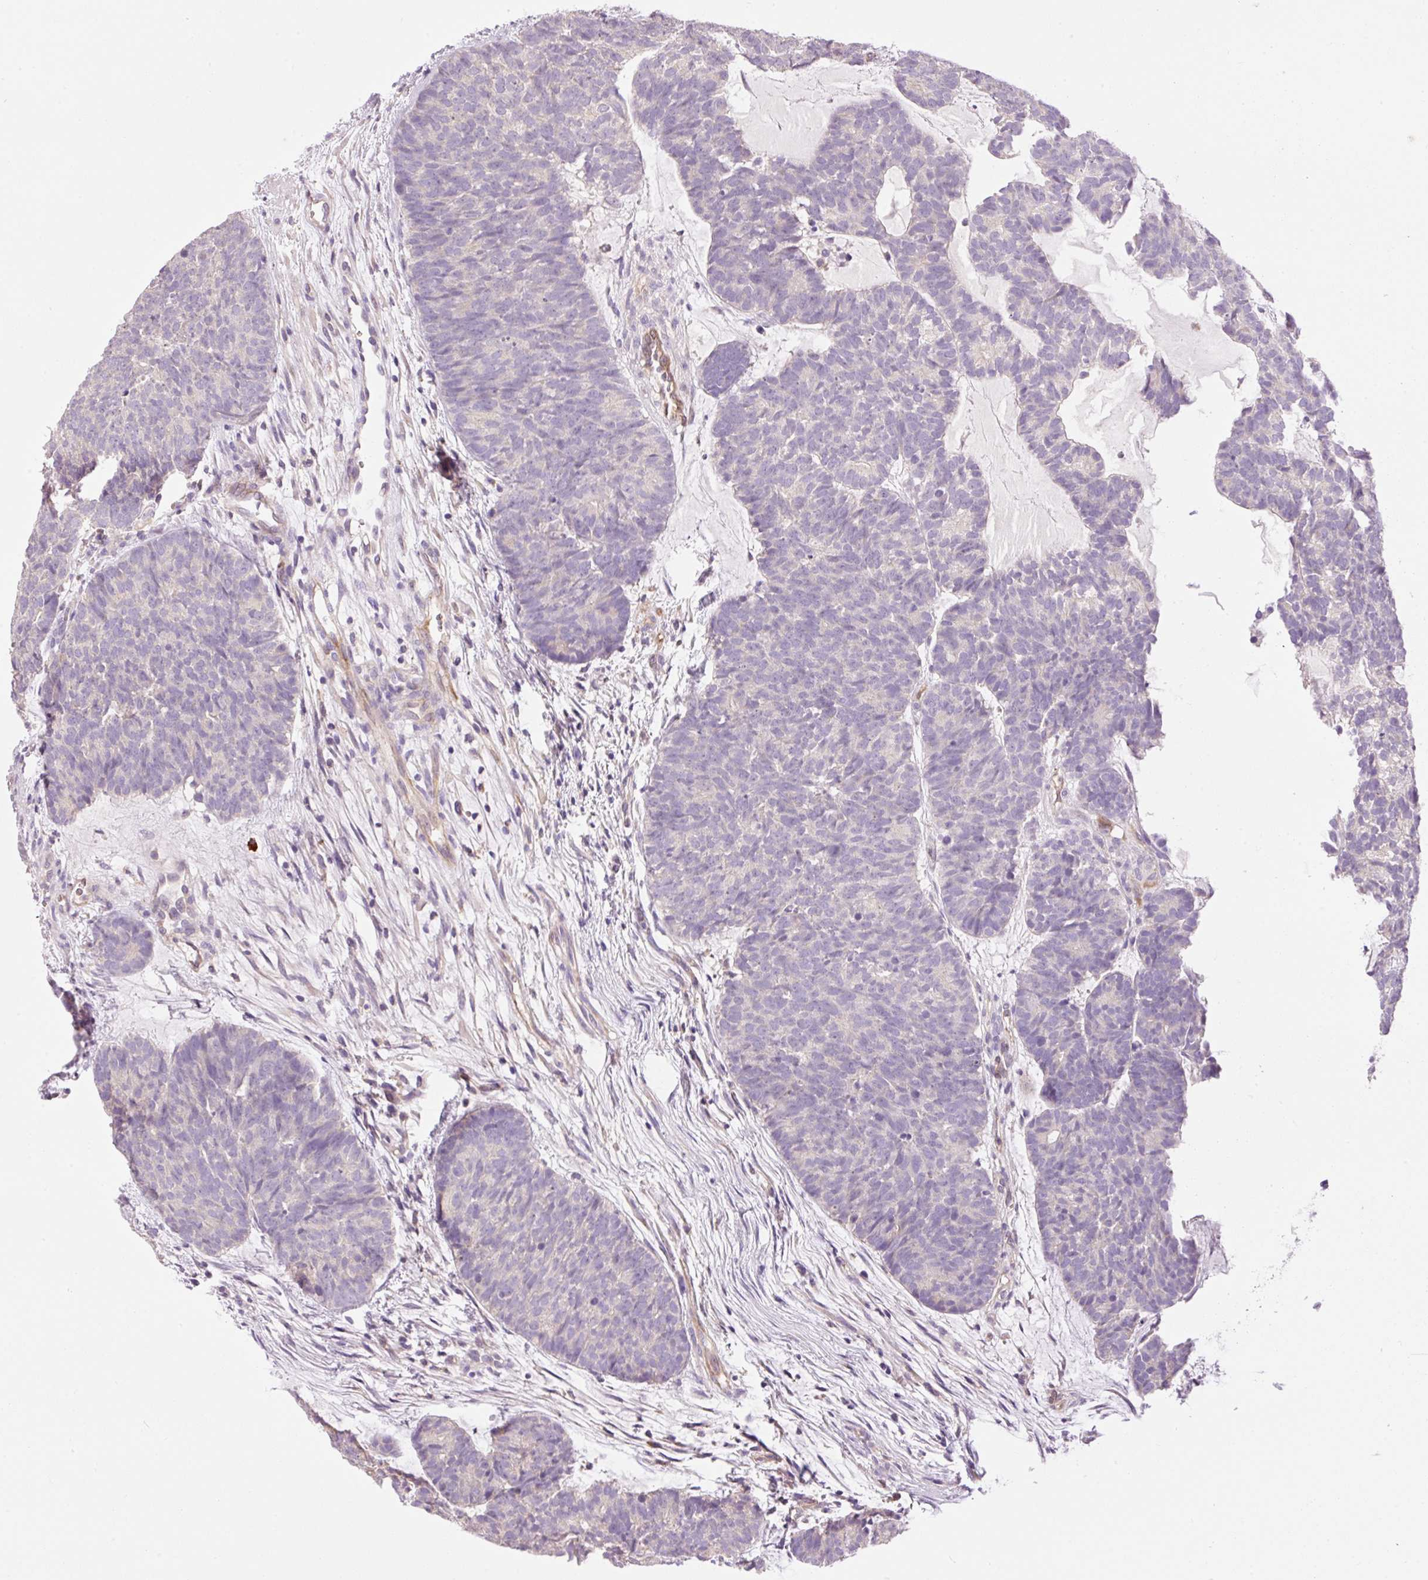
{"staining": {"intensity": "negative", "quantity": "none", "location": "none"}, "tissue": "head and neck cancer", "cell_type": "Tumor cells", "image_type": "cancer", "snomed": [{"axis": "morphology", "description": "Adenocarcinoma, NOS"}, {"axis": "topography", "description": "Head-Neck"}], "caption": "Immunohistochemical staining of human head and neck cancer (adenocarcinoma) exhibits no significant positivity in tumor cells.", "gene": "PNPLA5", "patient": {"sex": "female", "age": 81}}